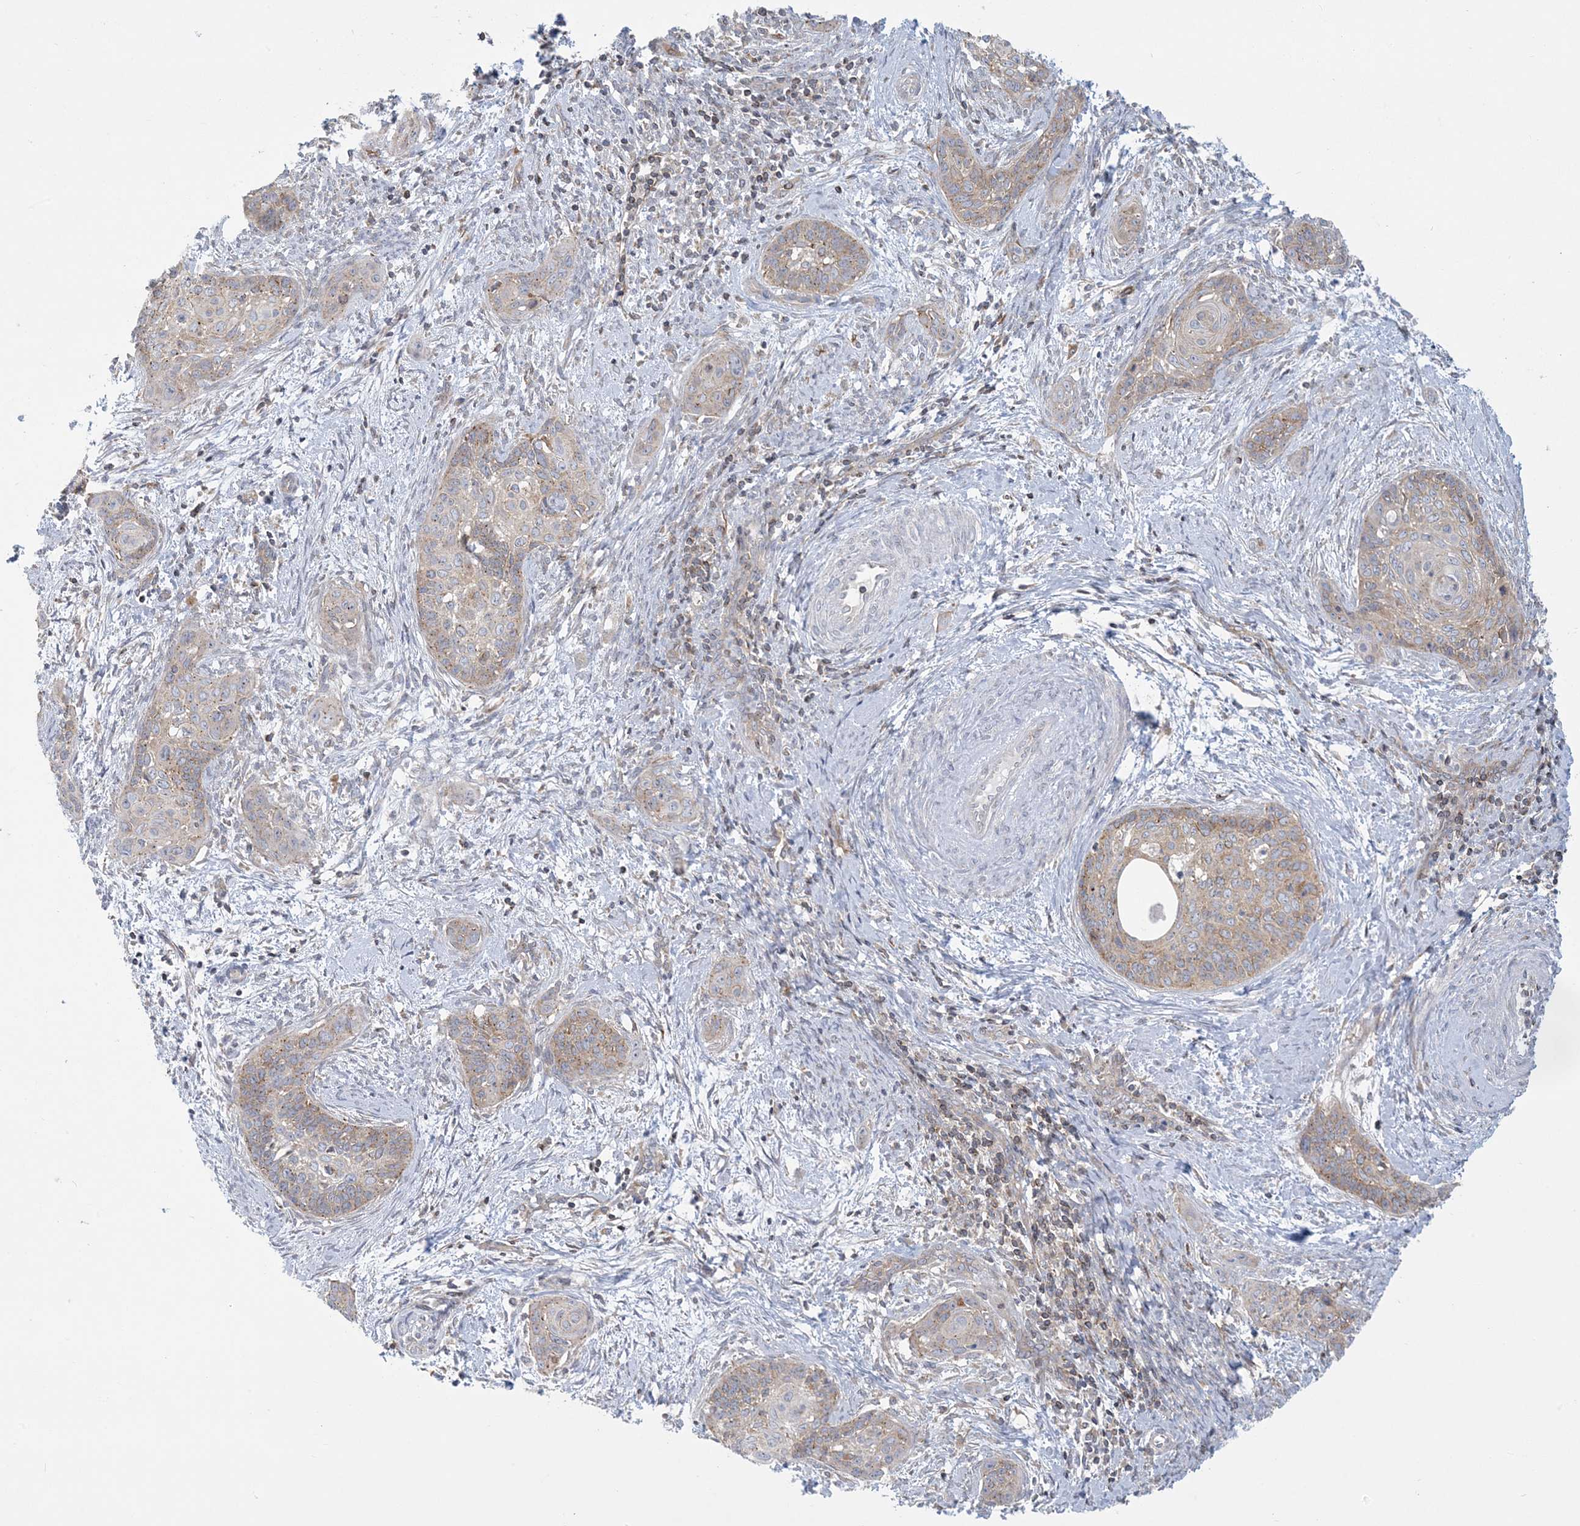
{"staining": {"intensity": "weak", "quantity": "25%-75%", "location": "cytoplasmic/membranous"}, "tissue": "cervical cancer", "cell_type": "Tumor cells", "image_type": "cancer", "snomed": [{"axis": "morphology", "description": "Squamous cell carcinoma, NOS"}, {"axis": "topography", "description": "Cervix"}], "caption": "Cervical cancer (squamous cell carcinoma) stained for a protein displays weak cytoplasmic/membranous positivity in tumor cells. (brown staining indicates protein expression, while blue staining denotes nuclei).", "gene": "SLAMF9", "patient": {"sex": "female", "age": 33}}